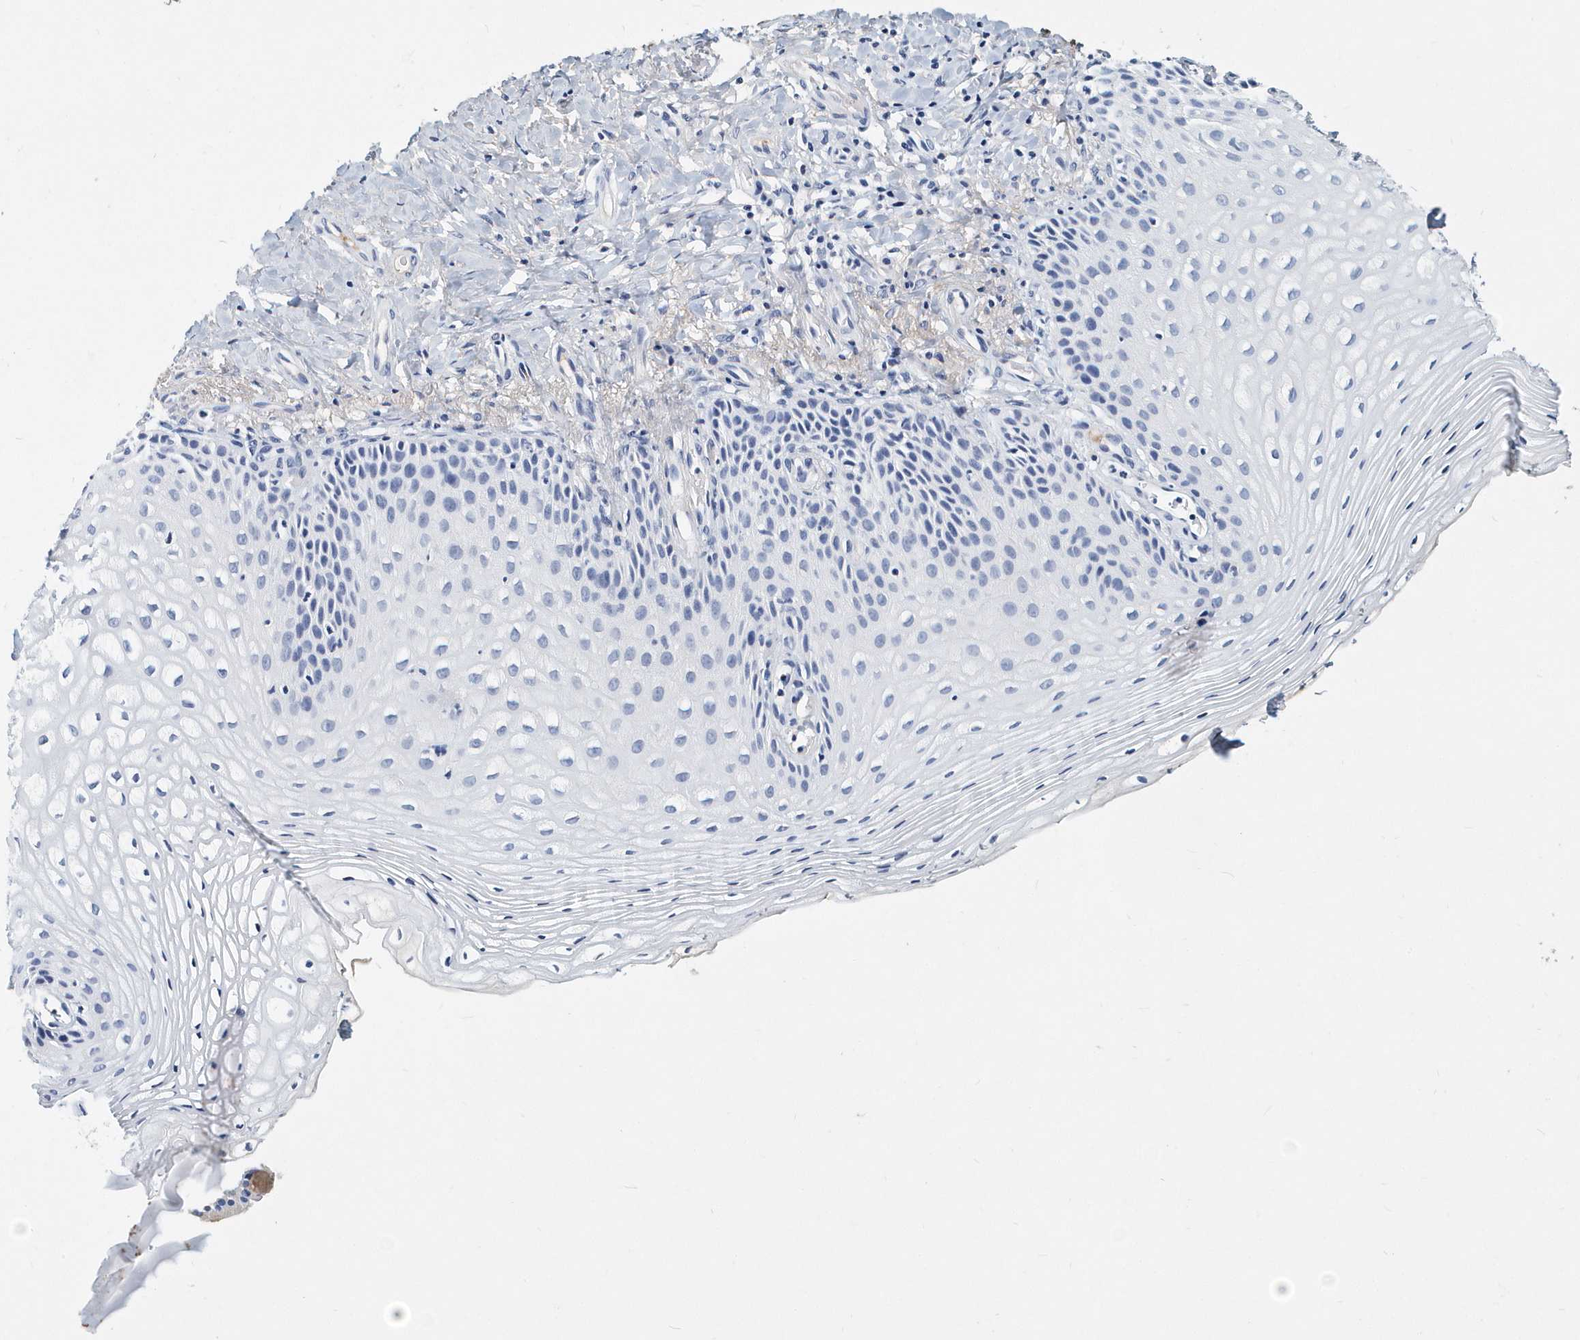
{"staining": {"intensity": "negative", "quantity": "none", "location": "none"}, "tissue": "vagina", "cell_type": "Squamous epithelial cells", "image_type": "normal", "snomed": [{"axis": "morphology", "description": "Normal tissue, NOS"}, {"axis": "topography", "description": "Vagina"}], "caption": "Micrograph shows no significant protein expression in squamous epithelial cells of normal vagina.", "gene": "ITGA2B", "patient": {"sex": "female", "age": 60}}